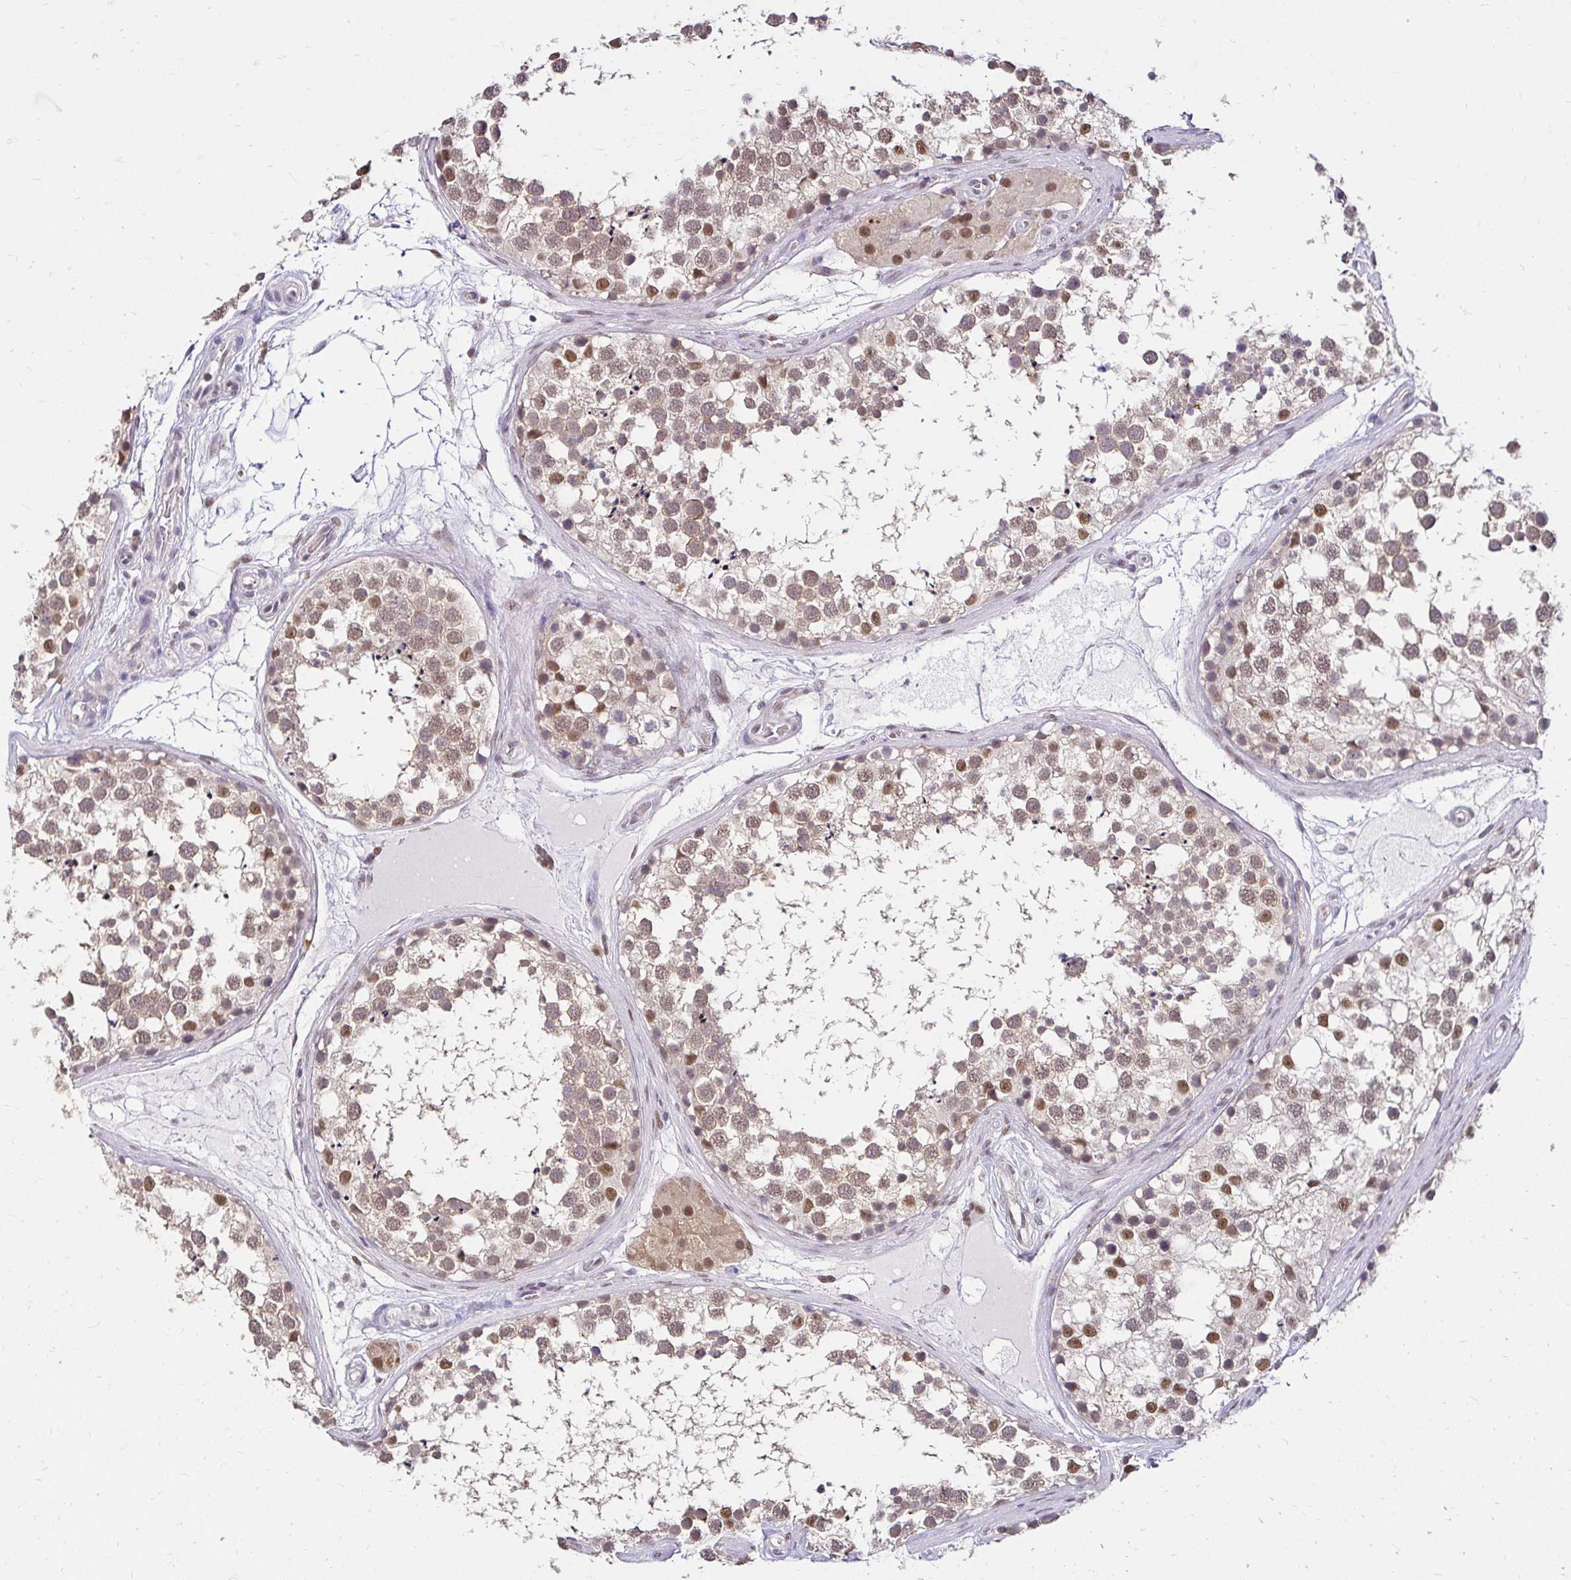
{"staining": {"intensity": "moderate", "quantity": ">75%", "location": "cytoplasmic/membranous,nuclear"}, "tissue": "testis", "cell_type": "Cells in seminiferous ducts", "image_type": "normal", "snomed": [{"axis": "morphology", "description": "Normal tissue, NOS"}, {"axis": "morphology", "description": "Seminoma, NOS"}, {"axis": "topography", "description": "Testis"}], "caption": "There is medium levels of moderate cytoplasmic/membranous,nuclear expression in cells in seminiferous ducts of unremarkable testis, as demonstrated by immunohistochemical staining (brown color).", "gene": "RIMS4", "patient": {"sex": "male", "age": 65}}